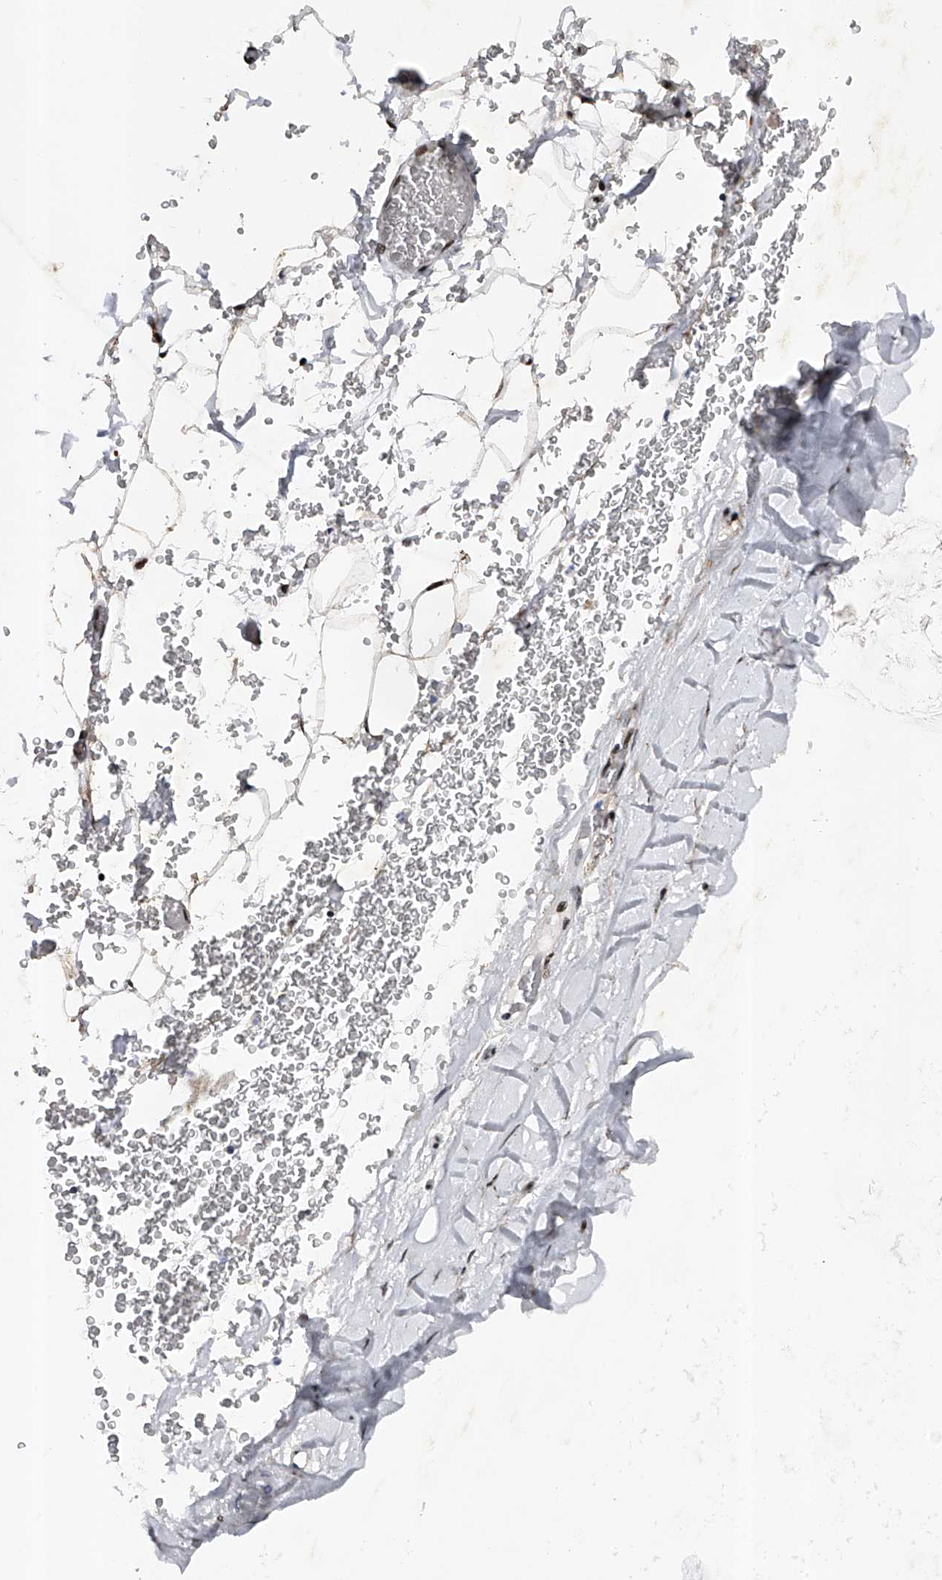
{"staining": {"intensity": "moderate", "quantity": ">75%", "location": "nuclear"}, "tissue": "adipose tissue", "cell_type": "Adipocytes", "image_type": "normal", "snomed": [{"axis": "morphology", "description": "Normal tissue, NOS"}, {"axis": "topography", "description": "Bronchus"}], "caption": "Immunohistochemical staining of normal adipose tissue demonstrates >75% levels of moderate nuclear protein expression in approximately >75% of adipocytes. The protein is shown in brown color, while the nuclei are stained blue.", "gene": "RWDD2A", "patient": {"sex": "male", "age": 66}}